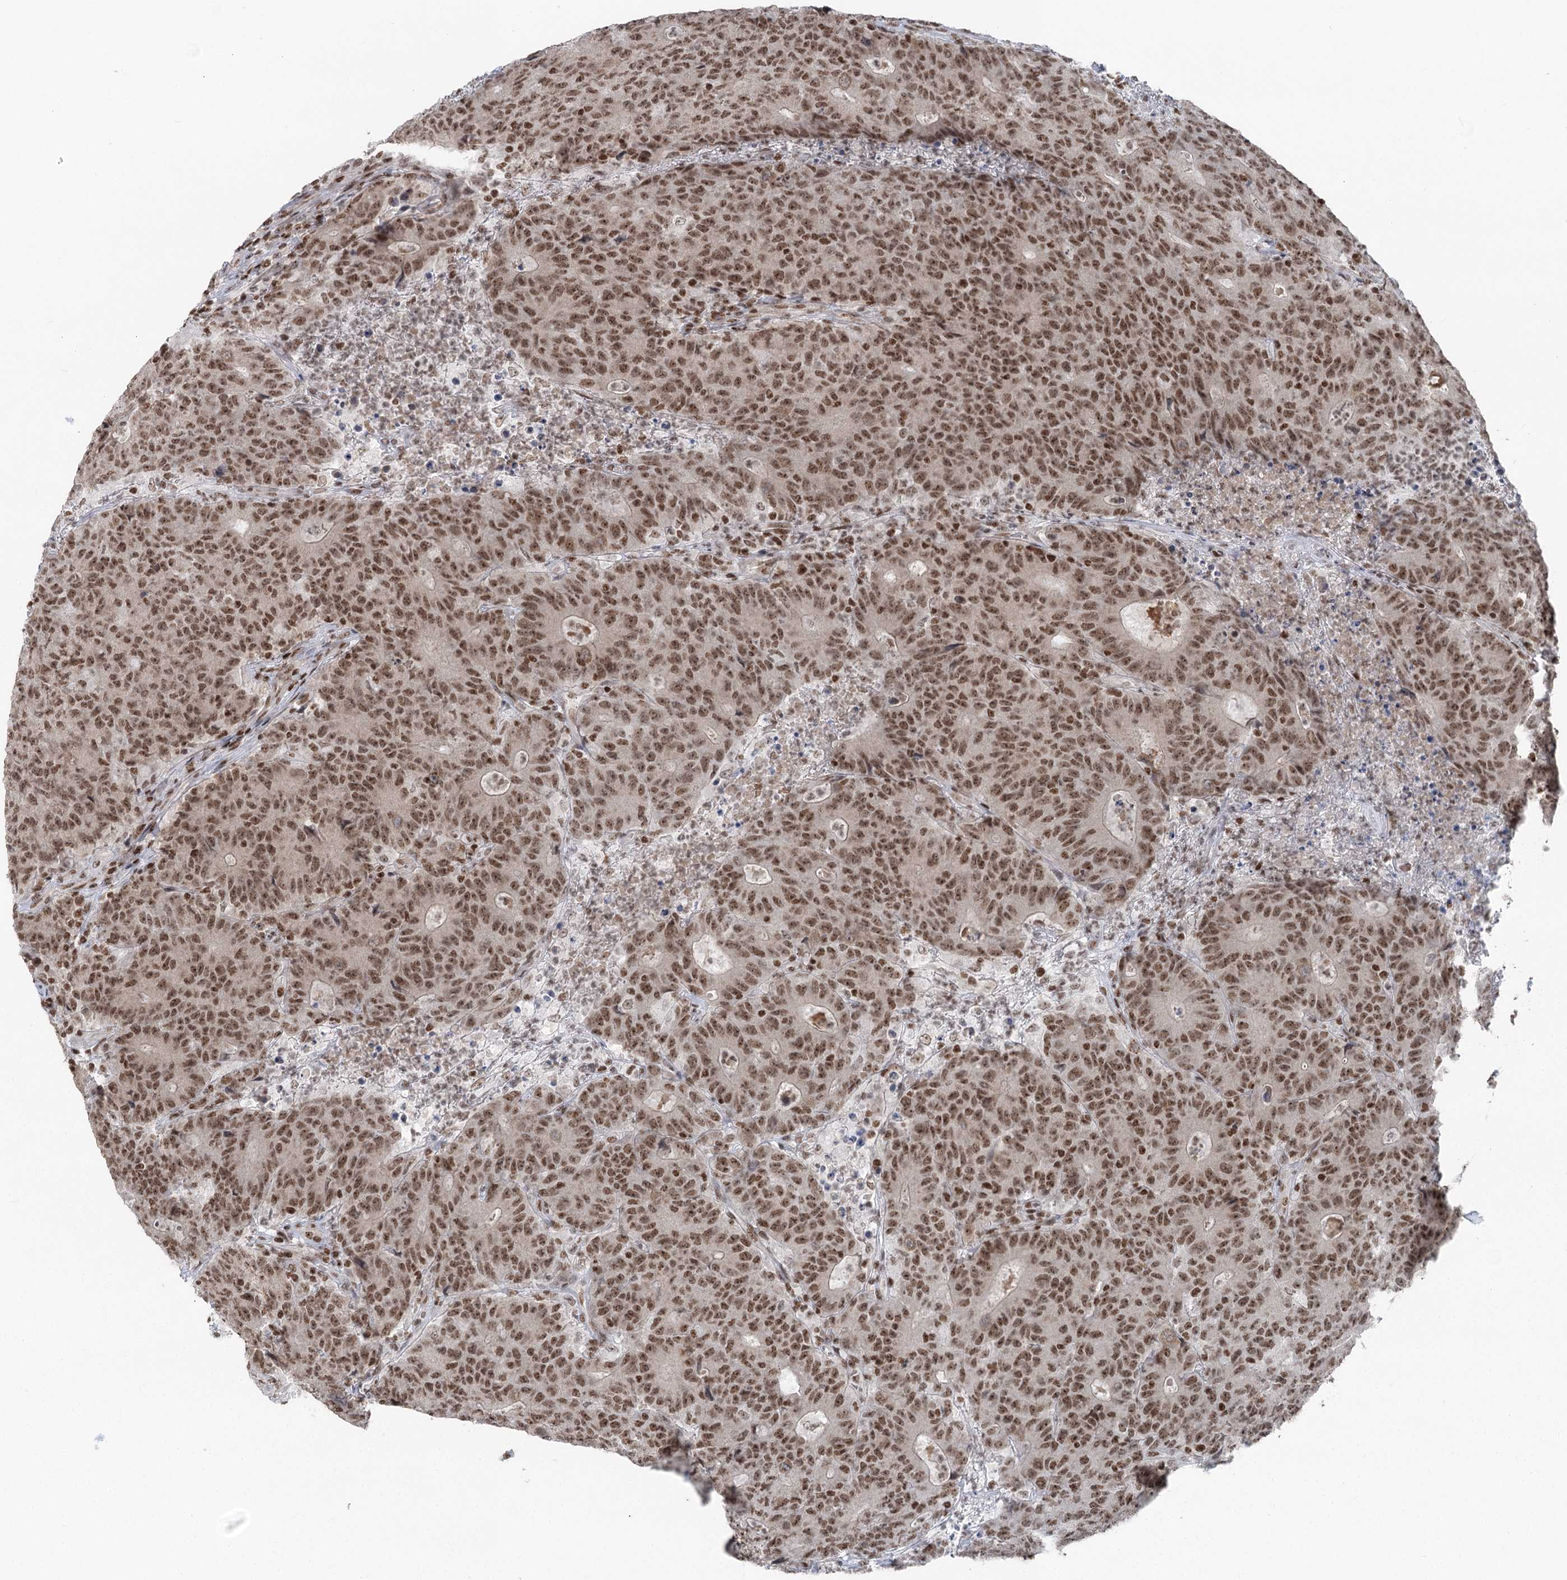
{"staining": {"intensity": "moderate", "quantity": ">75%", "location": "nuclear"}, "tissue": "colorectal cancer", "cell_type": "Tumor cells", "image_type": "cancer", "snomed": [{"axis": "morphology", "description": "Adenocarcinoma, NOS"}, {"axis": "topography", "description": "Colon"}], "caption": "DAB immunohistochemical staining of human colorectal adenocarcinoma demonstrates moderate nuclear protein expression in about >75% of tumor cells.", "gene": "CGGBP1", "patient": {"sex": "female", "age": 75}}